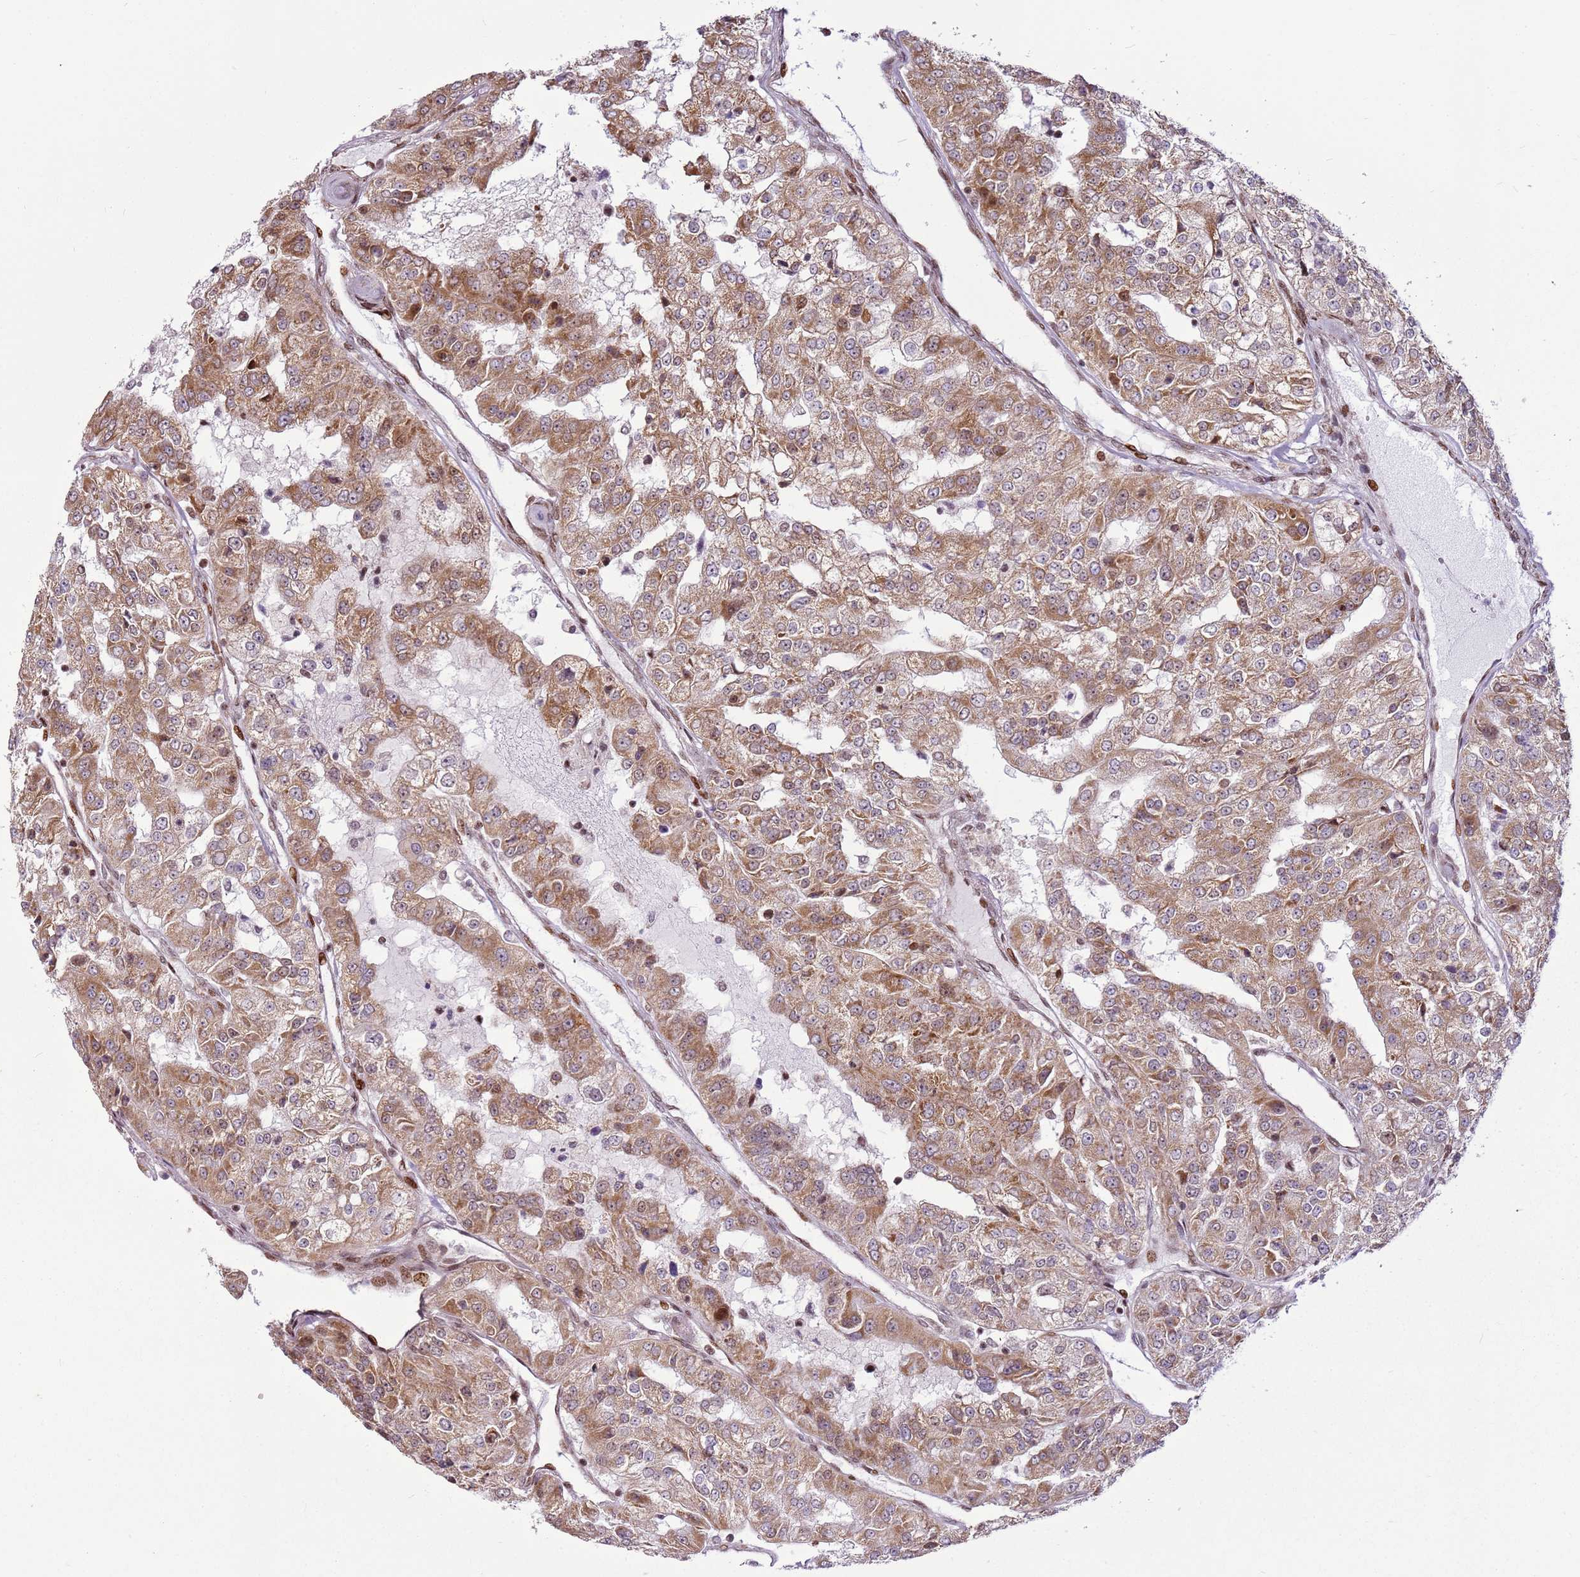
{"staining": {"intensity": "moderate", "quantity": ">75%", "location": "cytoplasmic/membranous"}, "tissue": "renal cancer", "cell_type": "Tumor cells", "image_type": "cancer", "snomed": [{"axis": "morphology", "description": "Adenocarcinoma, NOS"}, {"axis": "topography", "description": "Kidney"}], "caption": "Protein staining reveals moderate cytoplasmic/membranous staining in approximately >75% of tumor cells in renal cancer (adenocarcinoma).", "gene": "PCTP", "patient": {"sex": "female", "age": 63}}